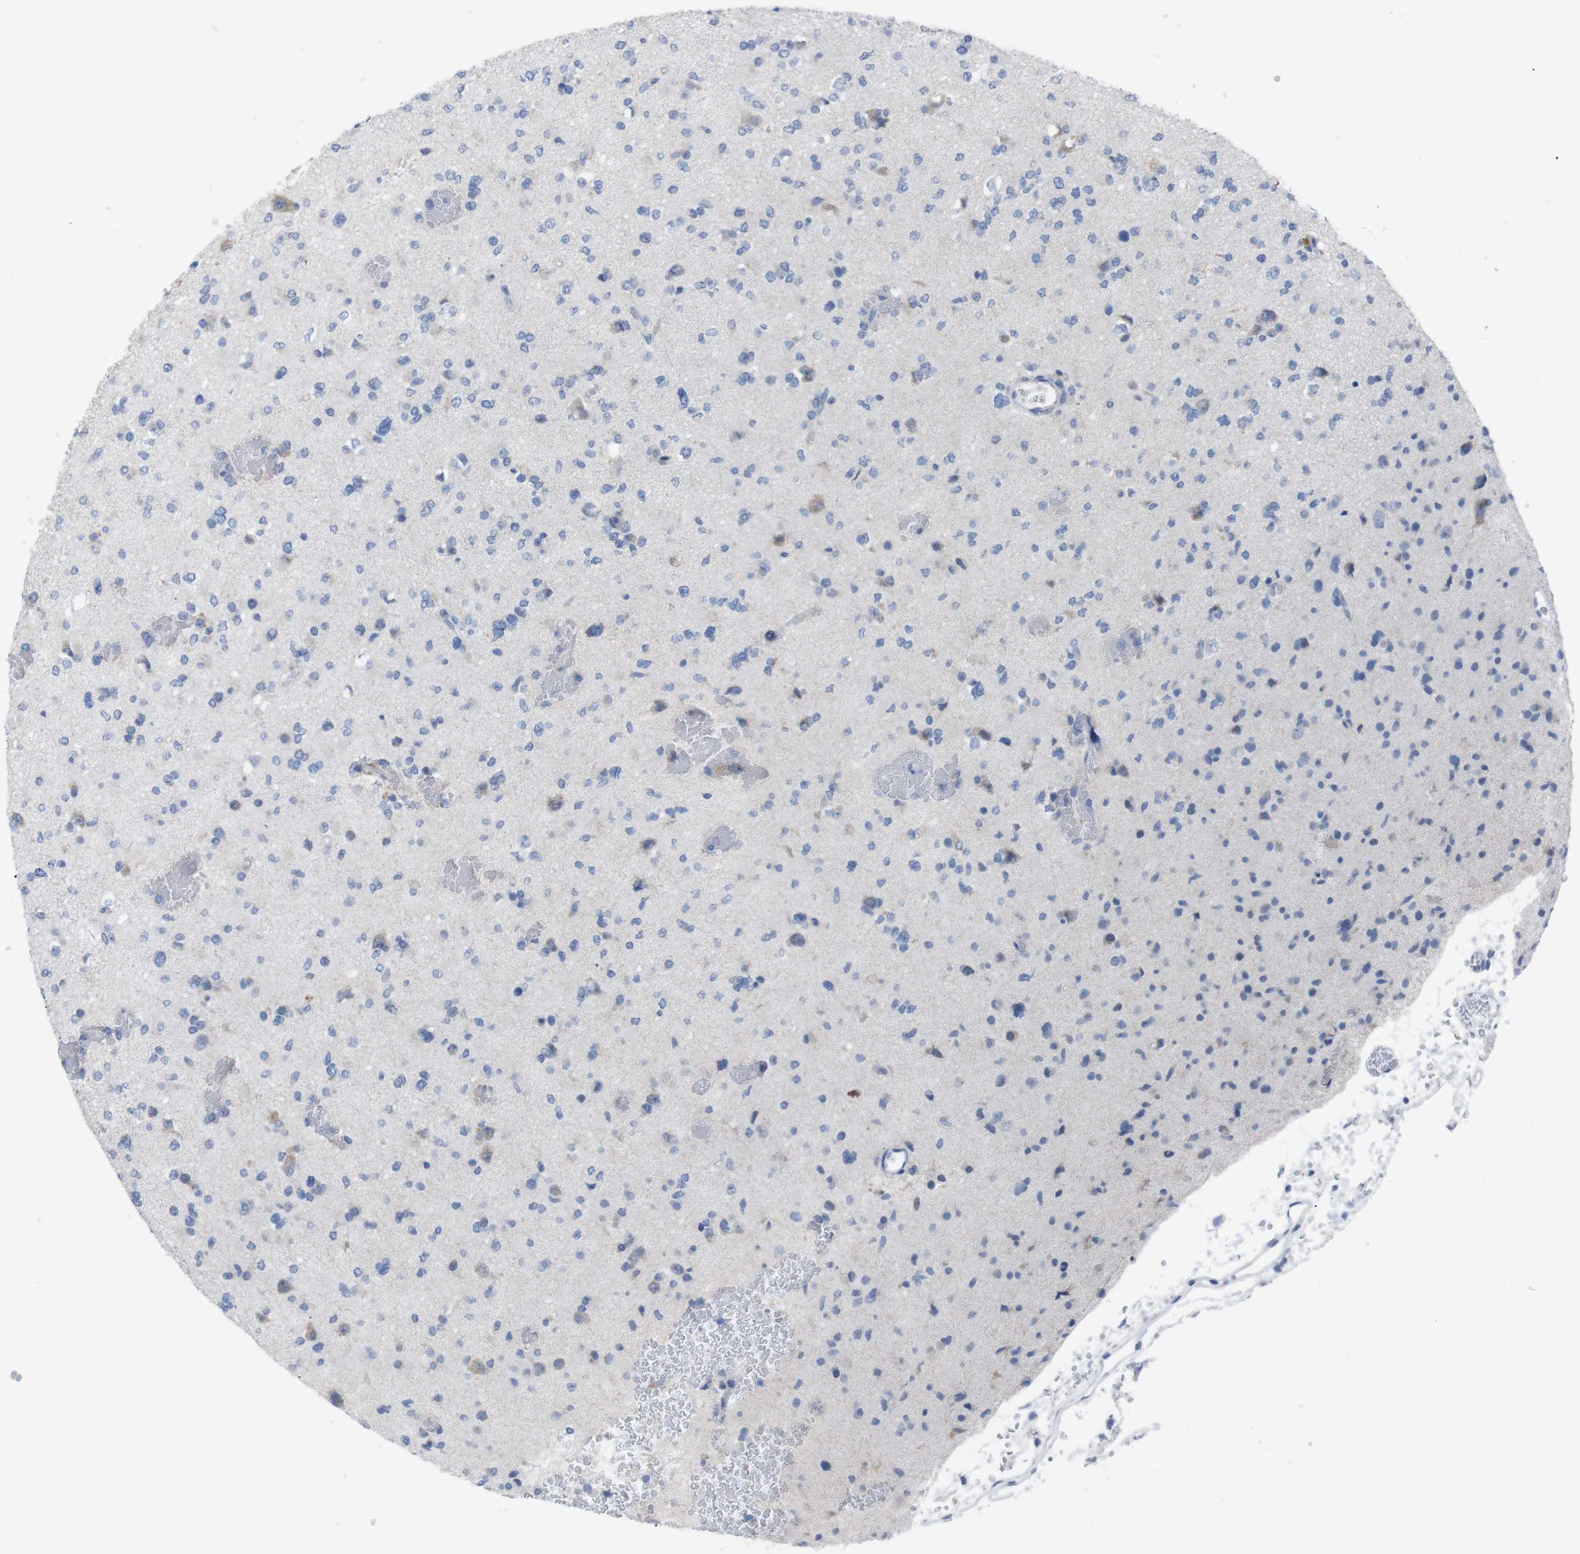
{"staining": {"intensity": "negative", "quantity": "none", "location": "none"}, "tissue": "glioma", "cell_type": "Tumor cells", "image_type": "cancer", "snomed": [{"axis": "morphology", "description": "Glioma, malignant, Low grade"}, {"axis": "topography", "description": "Brain"}], "caption": "The histopathology image reveals no significant expression in tumor cells of malignant glioma (low-grade).", "gene": "IRF4", "patient": {"sex": "female", "age": 22}}